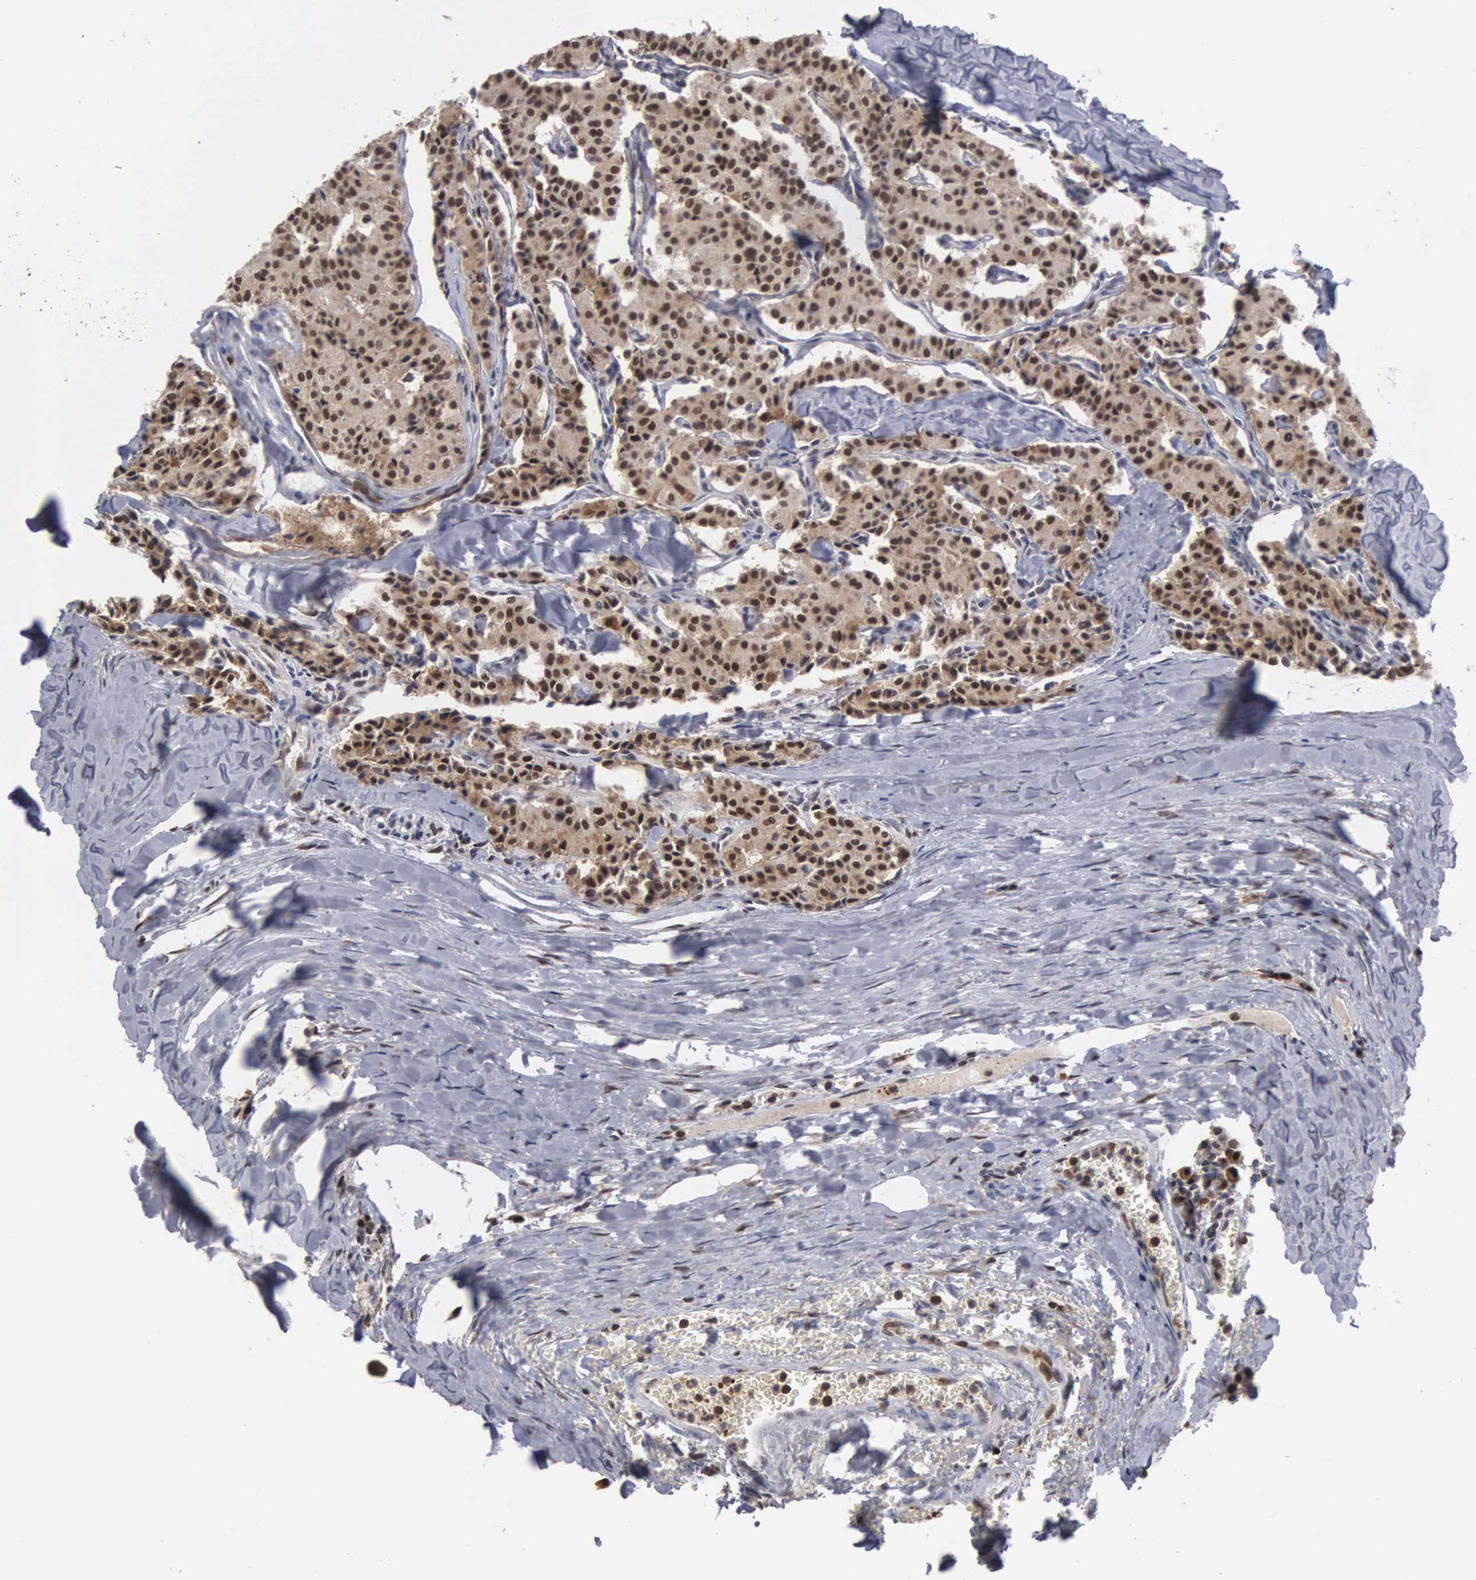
{"staining": {"intensity": "moderate", "quantity": ">75%", "location": "nuclear"}, "tissue": "carcinoid", "cell_type": "Tumor cells", "image_type": "cancer", "snomed": [{"axis": "morphology", "description": "Carcinoid, malignant, NOS"}, {"axis": "topography", "description": "Bronchus"}], "caption": "Carcinoid was stained to show a protein in brown. There is medium levels of moderate nuclear staining in approximately >75% of tumor cells.", "gene": "TRMT5", "patient": {"sex": "male", "age": 55}}